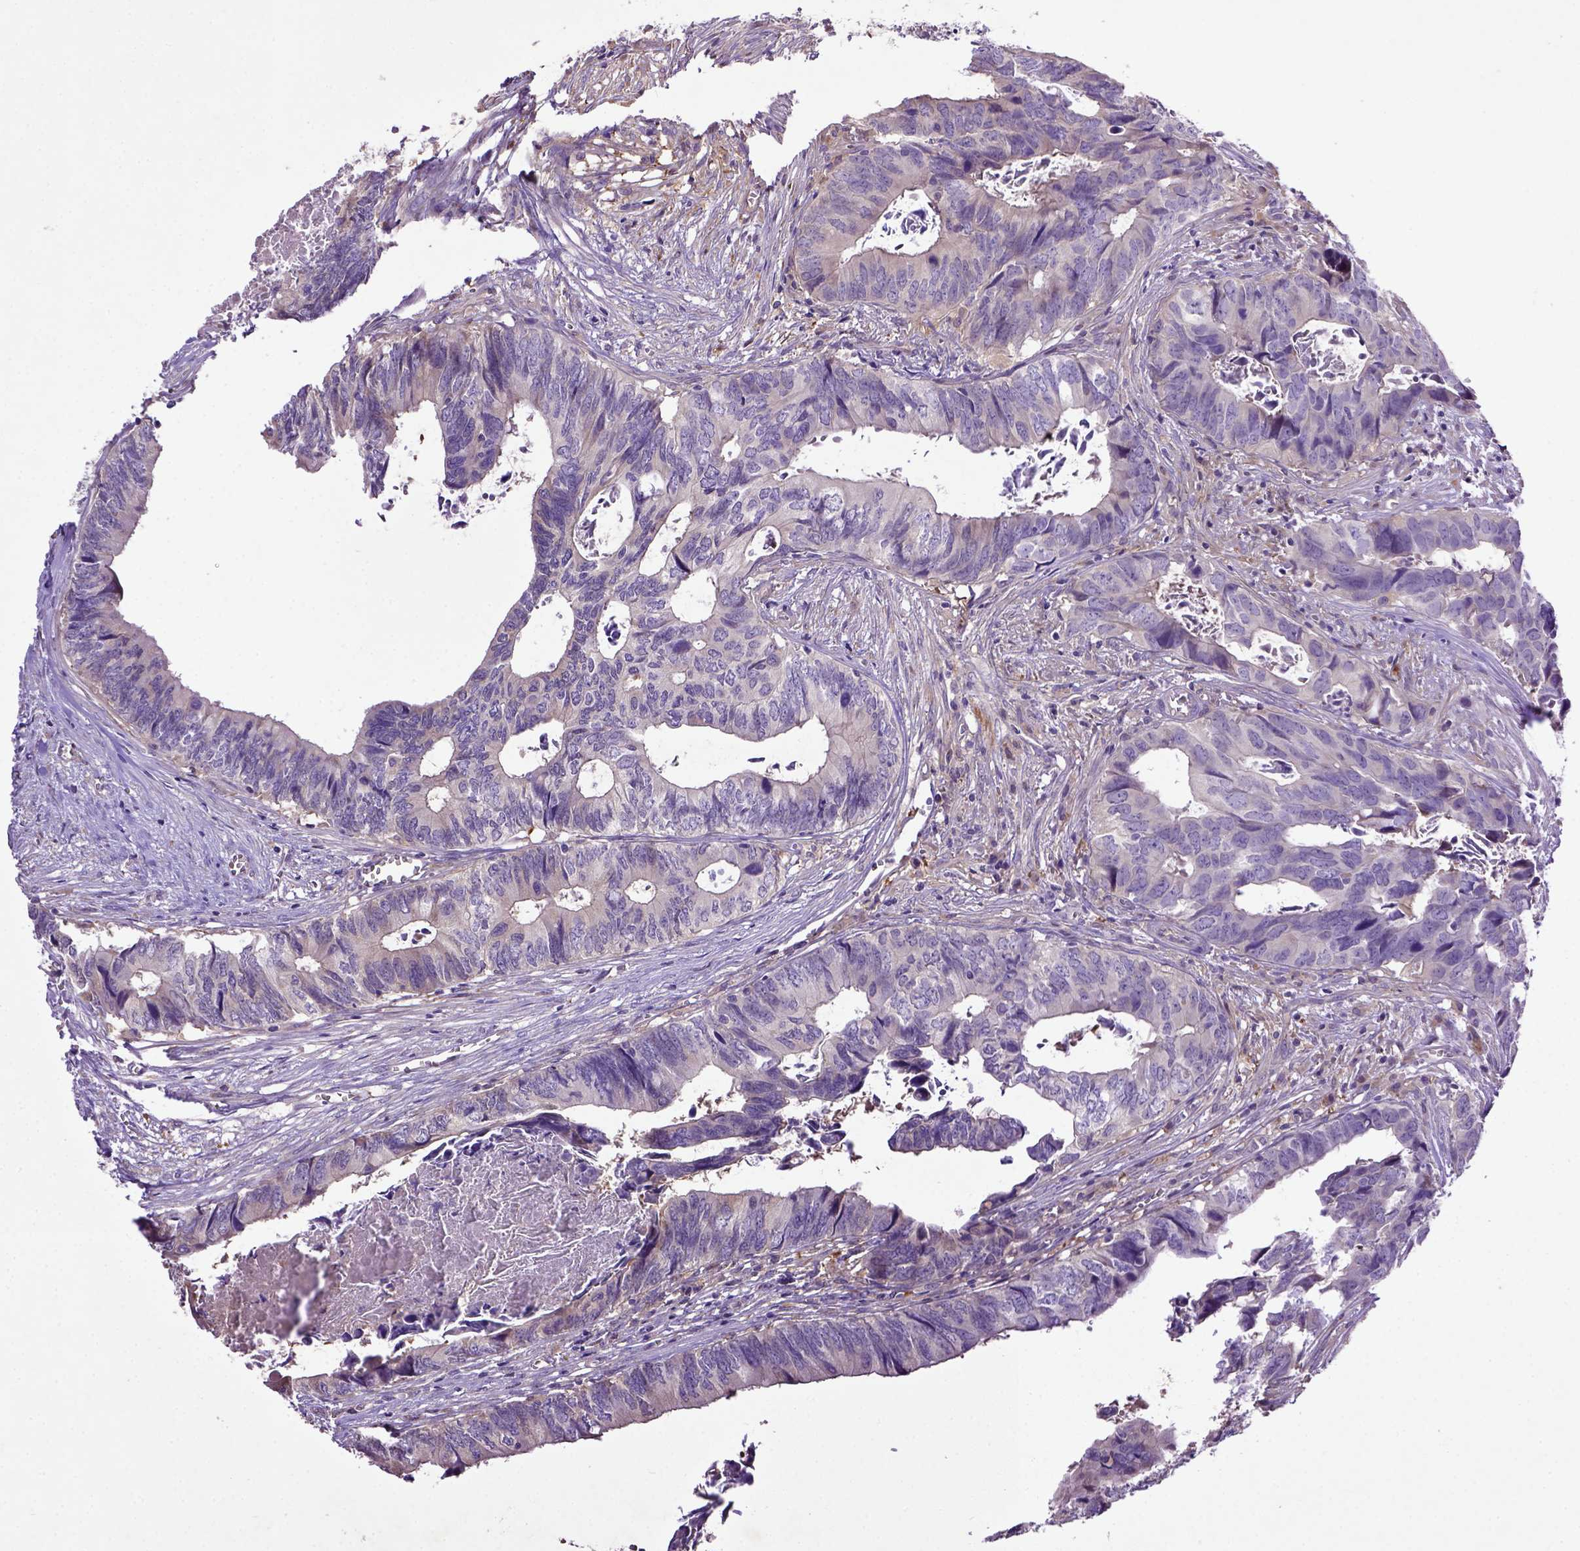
{"staining": {"intensity": "negative", "quantity": "none", "location": "none"}, "tissue": "colorectal cancer", "cell_type": "Tumor cells", "image_type": "cancer", "snomed": [{"axis": "morphology", "description": "Adenocarcinoma, NOS"}, {"axis": "topography", "description": "Colon"}], "caption": "Colorectal adenocarcinoma was stained to show a protein in brown. There is no significant positivity in tumor cells.", "gene": "DEPDC1B", "patient": {"sex": "female", "age": 82}}